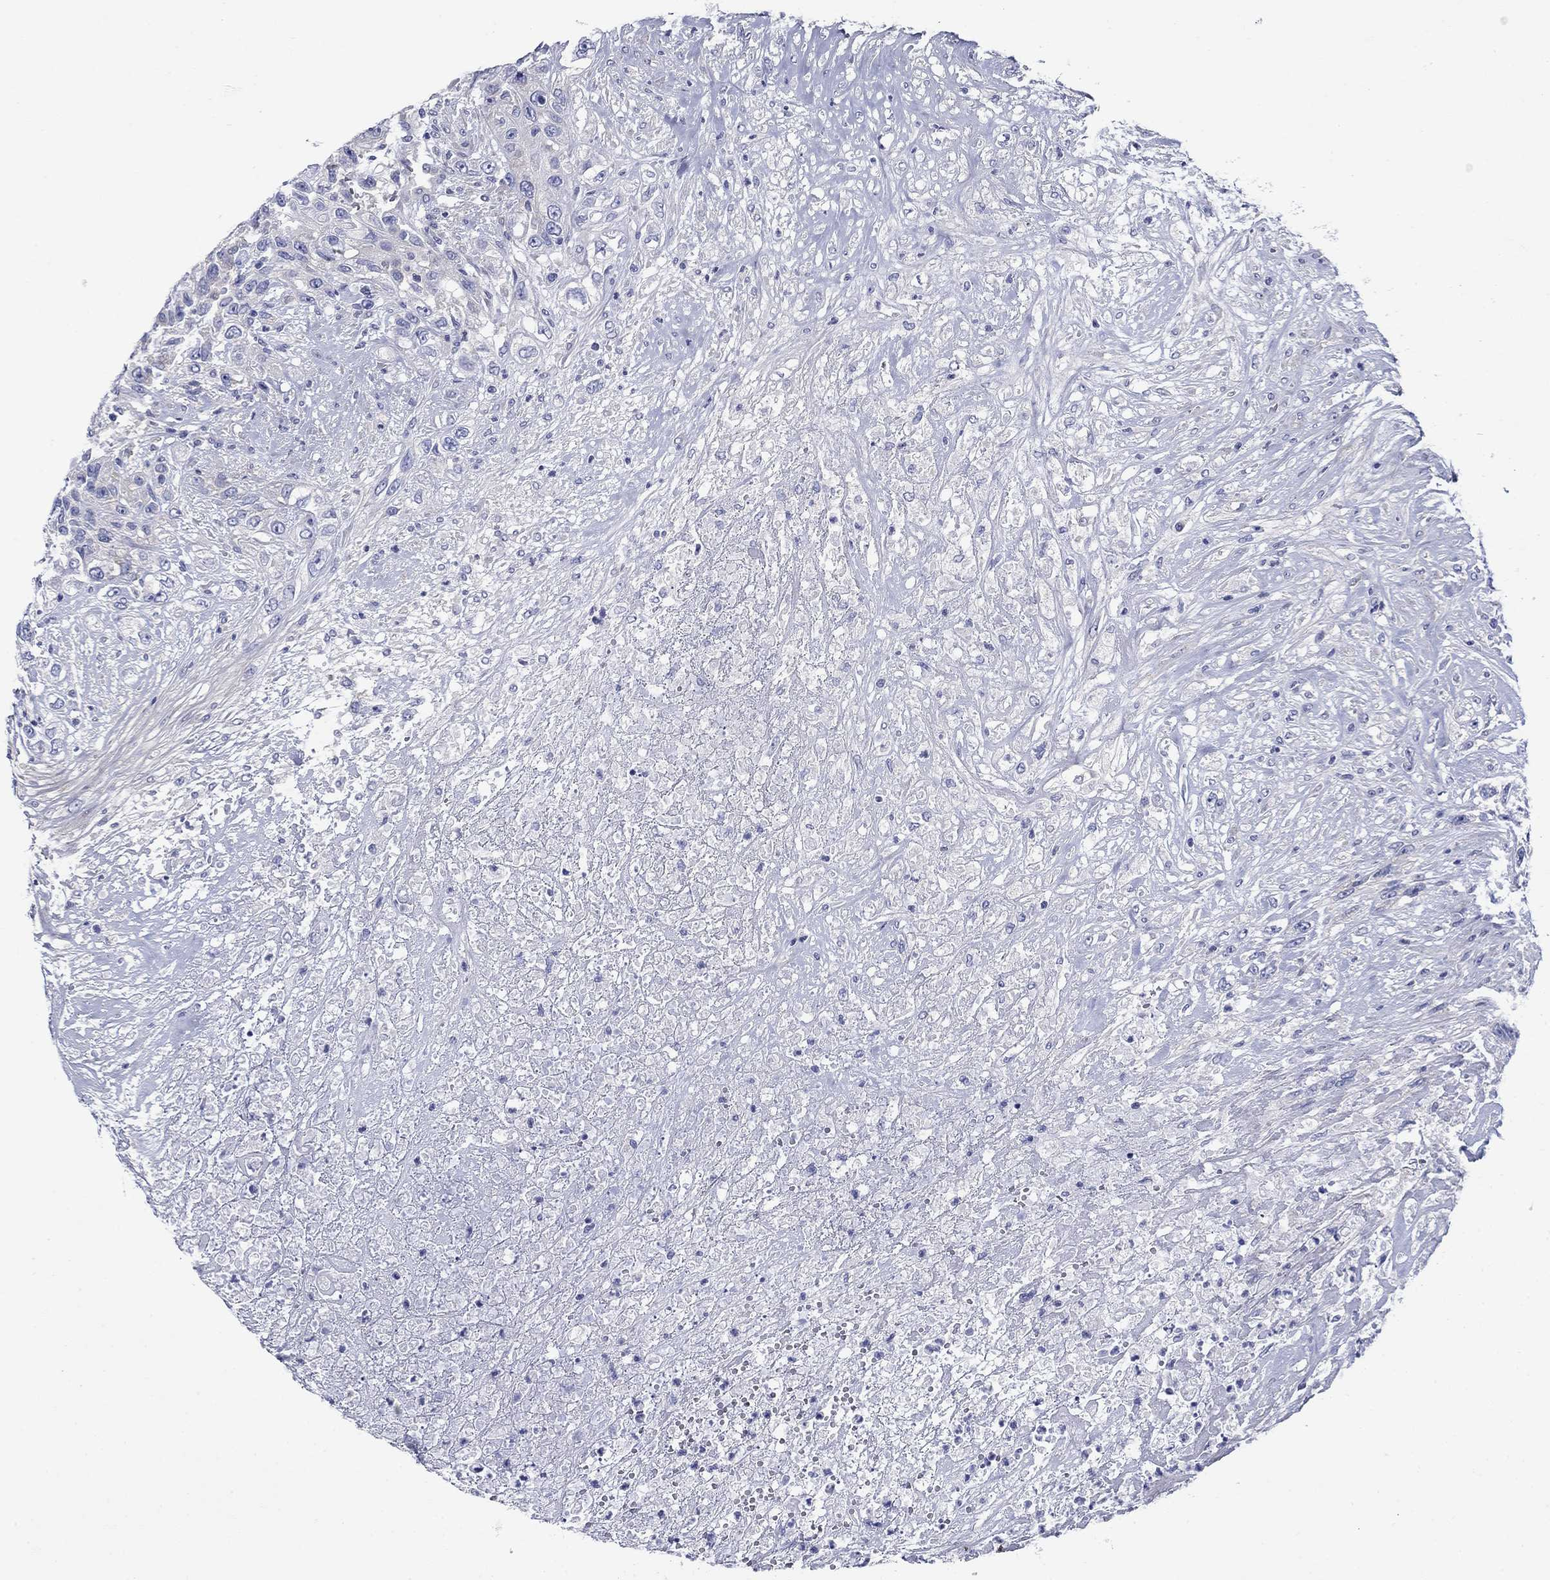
{"staining": {"intensity": "moderate", "quantity": "<25%", "location": "cytoplasmic/membranous"}, "tissue": "urothelial cancer", "cell_type": "Tumor cells", "image_type": "cancer", "snomed": [{"axis": "morphology", "description": "Urothelial carcinoma, High grade"}, {"axis": "topography", "description": "Urinary bladder"}], "caption": "Immunohistochemistry of human urothelial cancer exhibits low levels of moderate cytoplasmic/membranous positivity in approximately <25% of tumor cells.", "gene": "SULT2B1", "patient": {"sex": "female", "age": 56}}